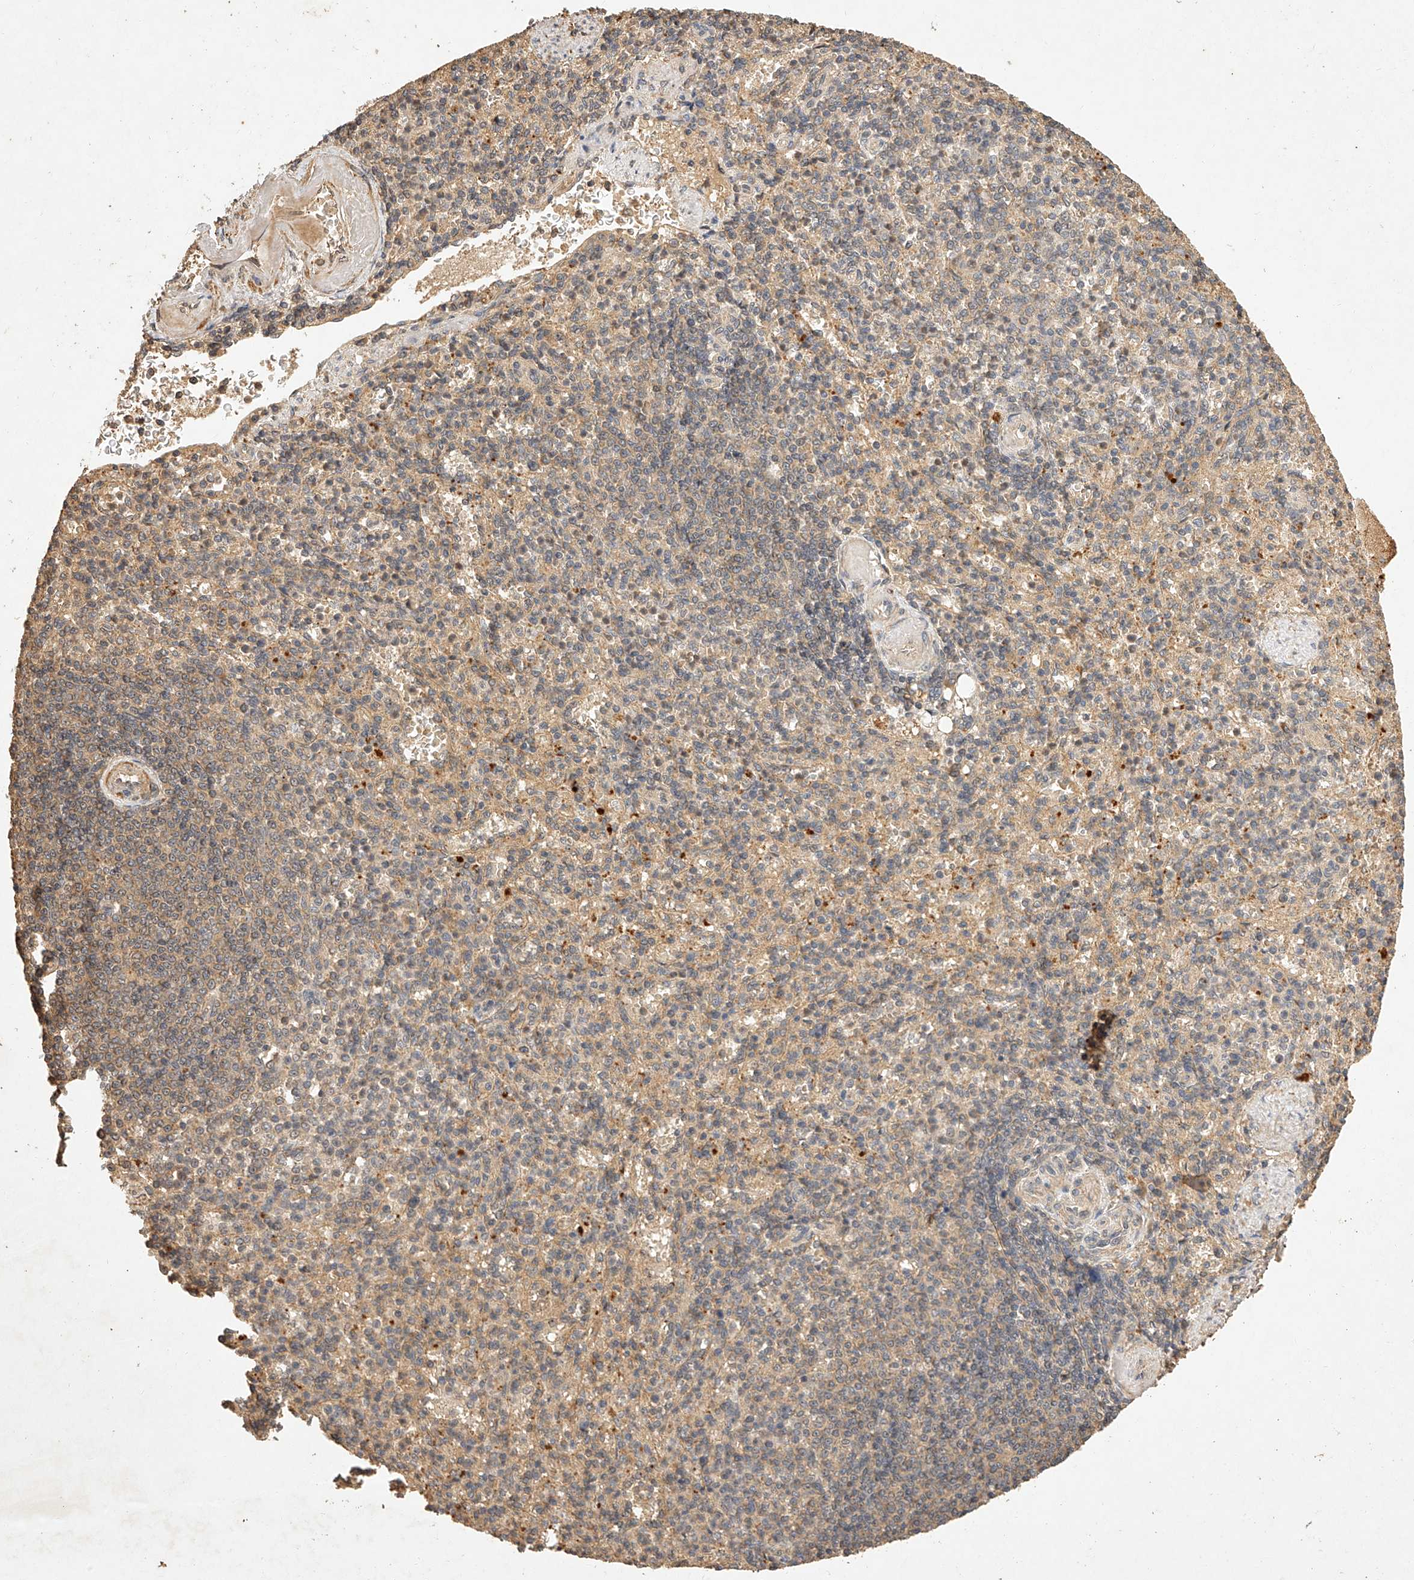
{"staining": {"intensity": "weak", "quantity": "25%-75%", "location": "cytoplasmic/membranous"}, "tissue": "spleen", "cell_type": "Cells in red pulp", "image_type": "normal", "snomed": [{"axis": "morphology", "description": "Normal tissue, NOS"}, {"axis": "topography", "description": "Spleen"}], "caption": "Protein staining shows weak cytoplasmic/membranous positivity in about 25%-75% of cells in red pulp in normal spleen. The staining was performed using DAB (3,3'-diaminobenzidine) to visualize the protein expression in brown, while the nuclei were stained in blue with hematoxylin (Magnification: 20x).", "gene": "NSMAF", "patient": {"sex": "female", "age": 74}}